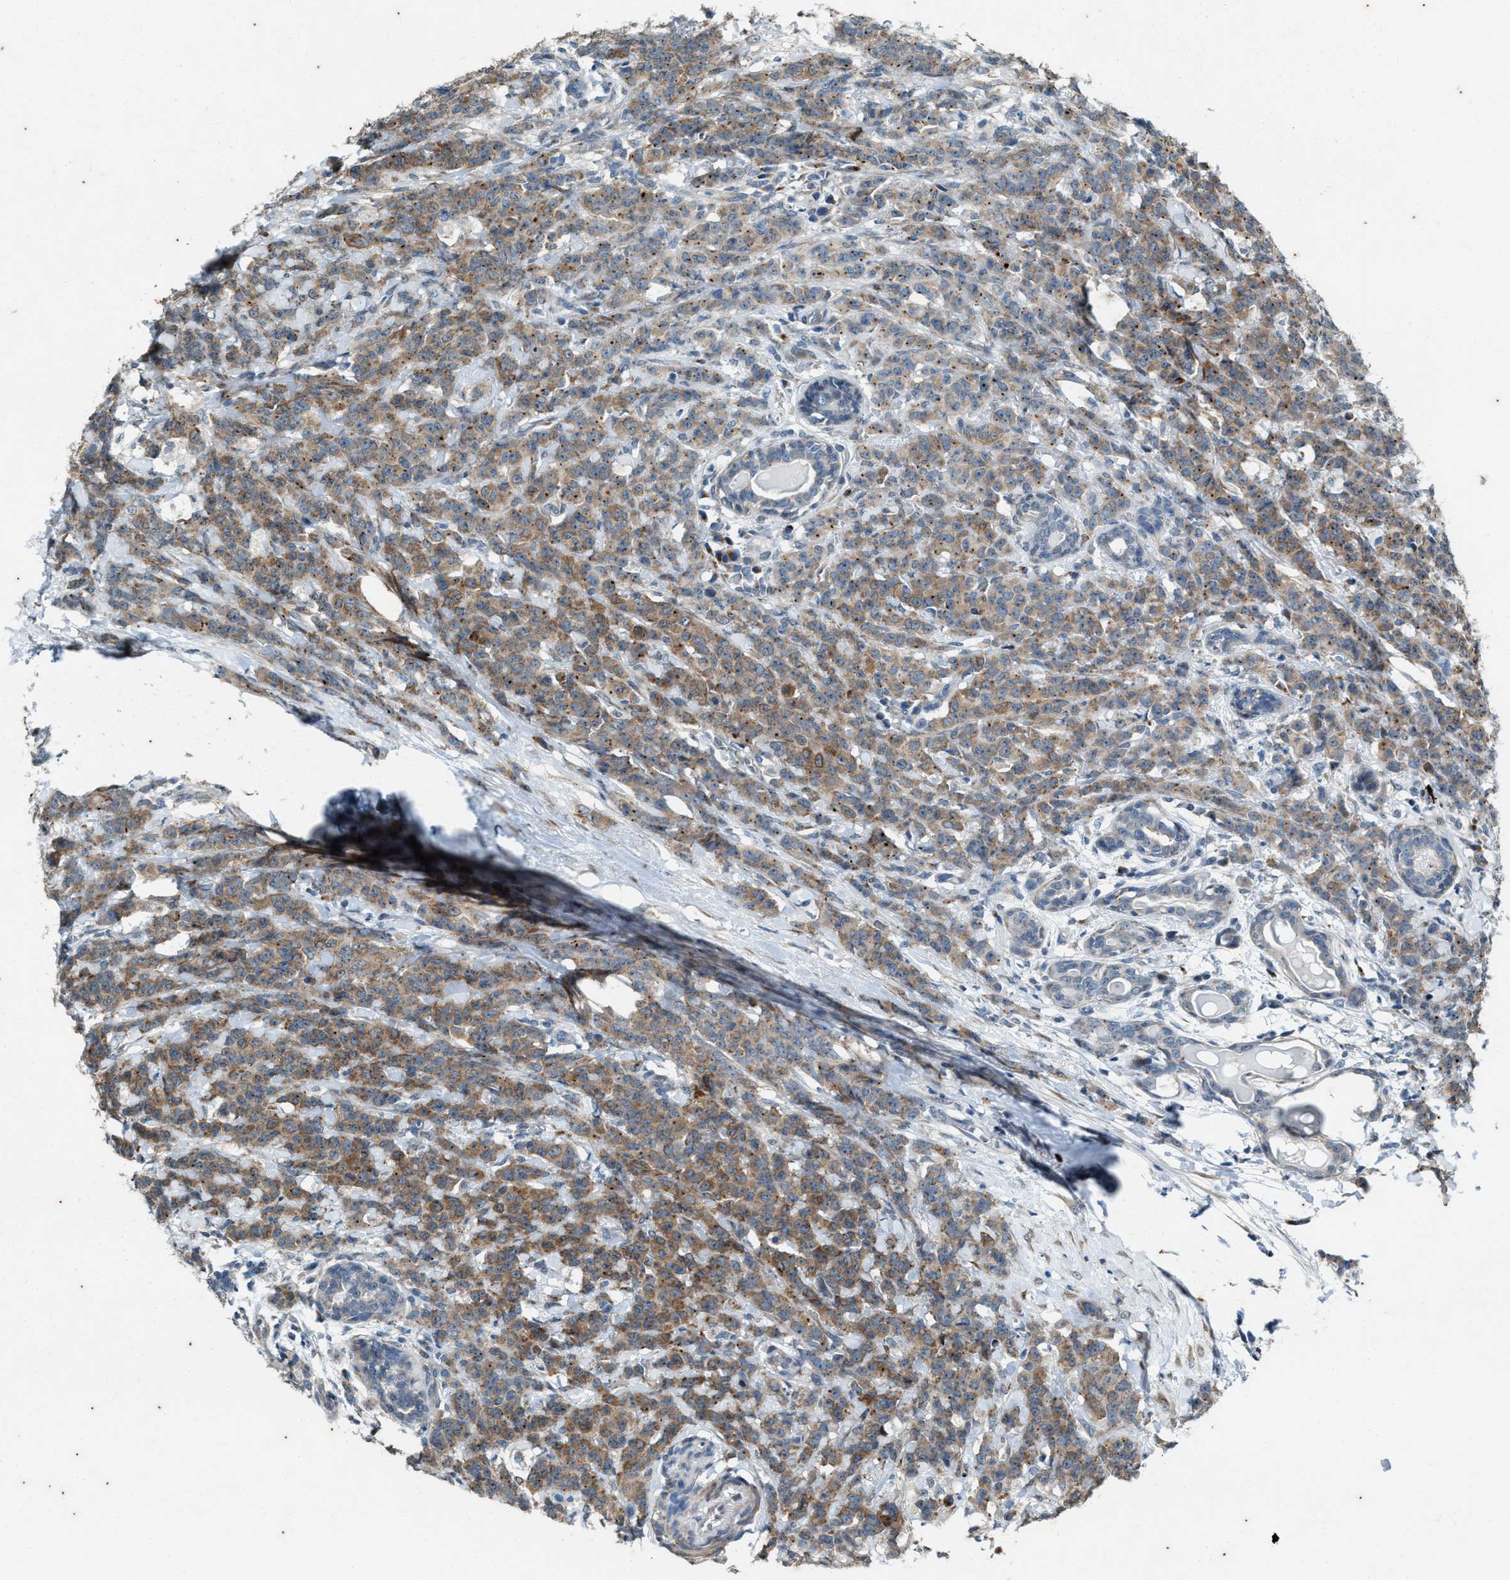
{"staining": {"intensity": "moderate", "quantity": ">75%", "location": "cytoplasmic/membranous"}, "tissue": "breast cancer", "cell_type": "Tumor cells", "image_type": "cancer", "snomed": [{"axis": "morphology", "description": "Normal tissue, NOS"}, {"axis": "morphology", "description": "Duct carcinoma"}, {"axis": "topography", "description": "Breast"}], "caption": "The image reveals staining of breast intraductal carcinoma, revealing moderate cytoplasmic/membranous protein staining (brown color) within tumor cells. (Stains: DAB (3,3'-diaminobenzidine) in brown, nuclei in blue, Microscopy: brightfield microscopy at high magnification).", "gene": "CHPF2", "patient": {"sex": "female", "age": 40}}